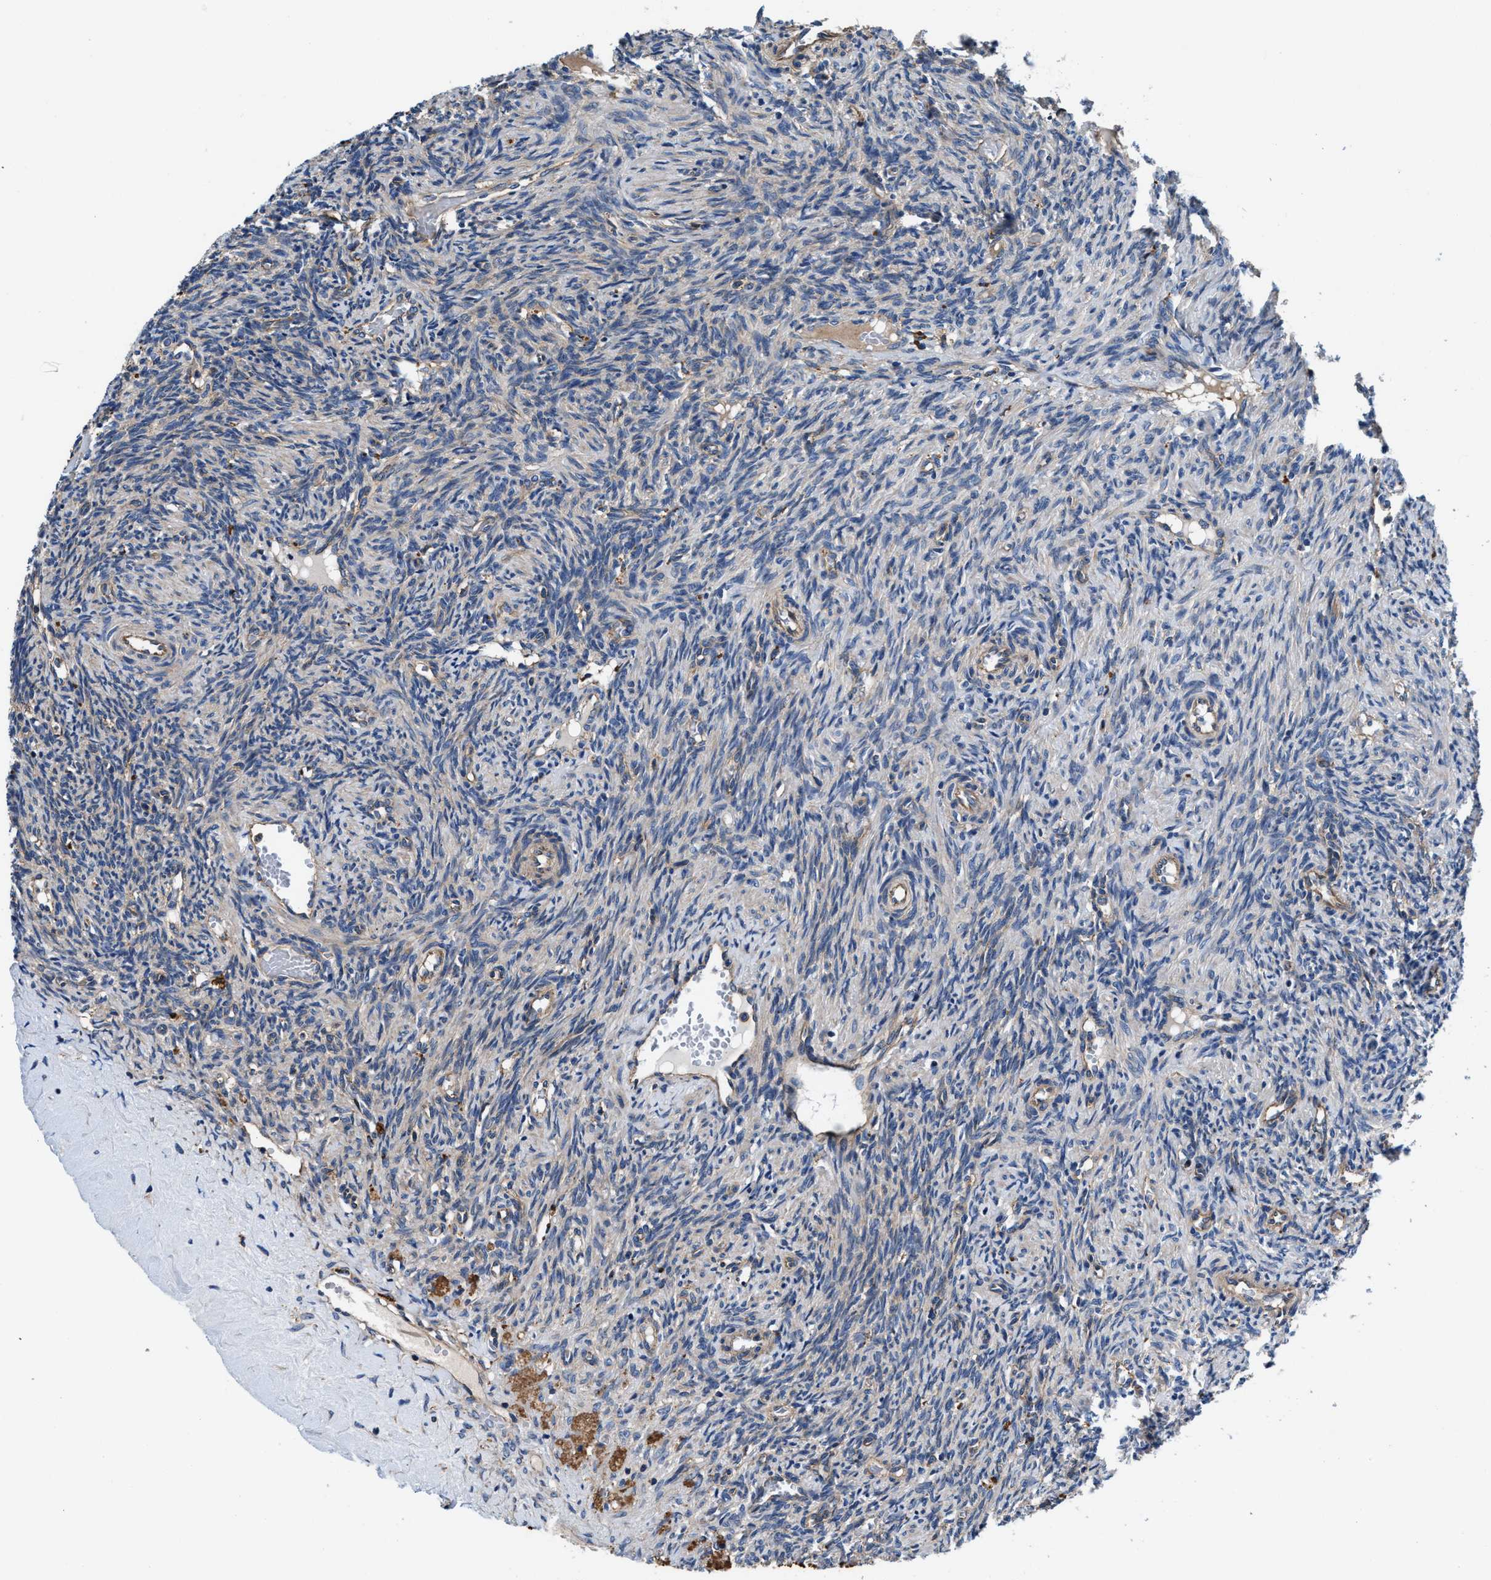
{"staining": {"intensity": "weak", "quantity": "<25%", "location": "cytoplasmic/membranous"}, "tissue": "ovary", "cell_type": "Ovarian stroma cells", "image_type": "normal", "snomed": [{"axis": "morphology", "description": "Normal tissue, NOS"}, {"axis": "topography", "description": "Ovary"}], "caption": "Ovarian stroma cells show no significant protein positivity in normal ovary. (DAB (3,3'-diaminobenzidine) IHC, high magnification).", "gene": "PPP1R9B", "patient": {"sex": "female", "age": 41}}